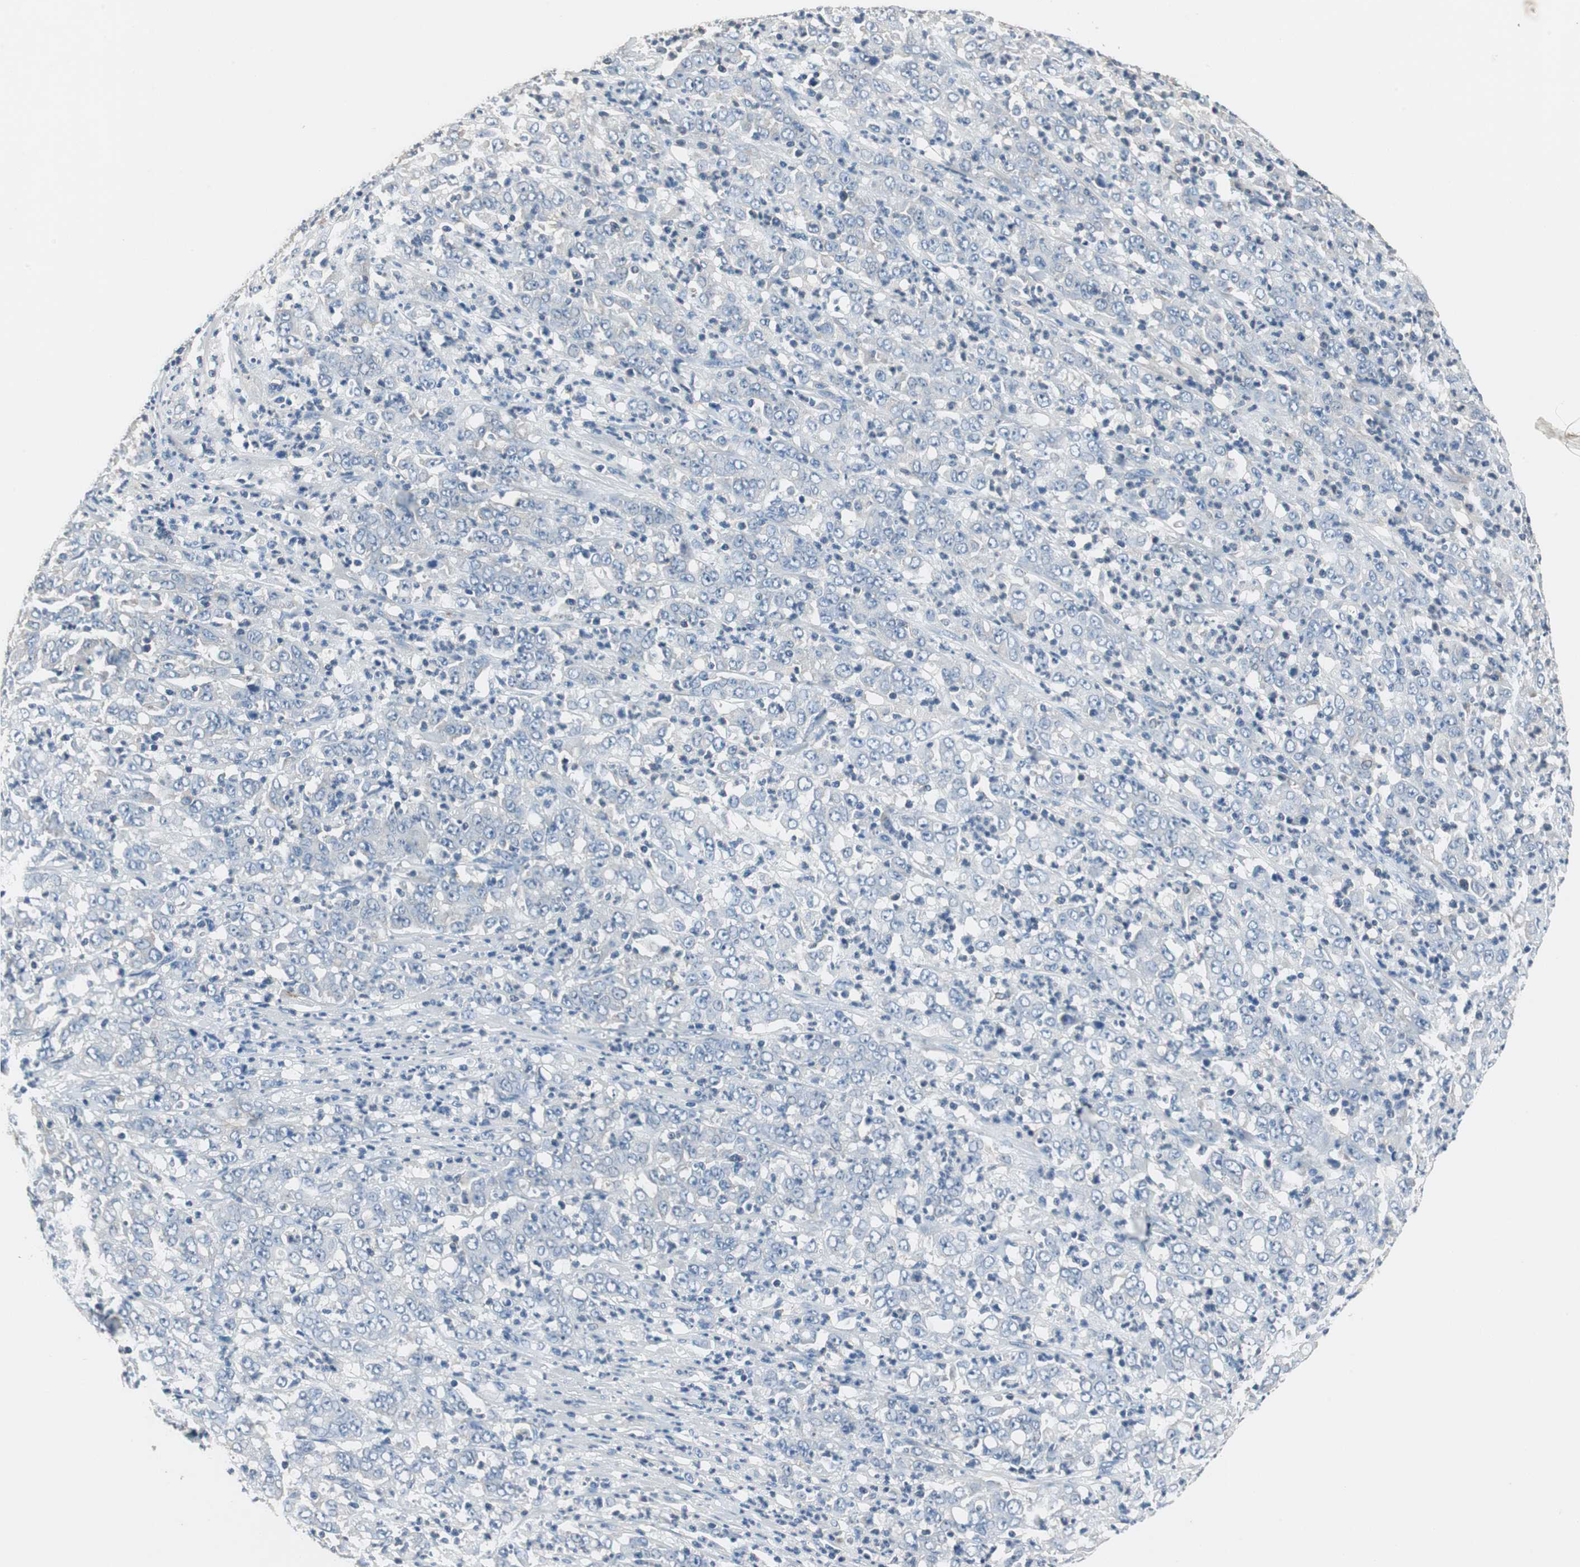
{"staining": {"intensity": "negative", "quantity": "none", "location": "none"}, "tissue": "stomach cancer", "cell_type": "Tumor cells", "image_type": "cancer", "snomed": [{"axis": "morphology", "description": "Adenocarcinoma, NOS"}, {"axis": "topography", "description": "Stomach, lower"}], "caption": "Immunohistochemistry image of stomach cancer stained for a protein (brown), which reveals no staining in tumor cells.", "gene": "PRKCA", "patient": {"sex": "female", "age": 71}}